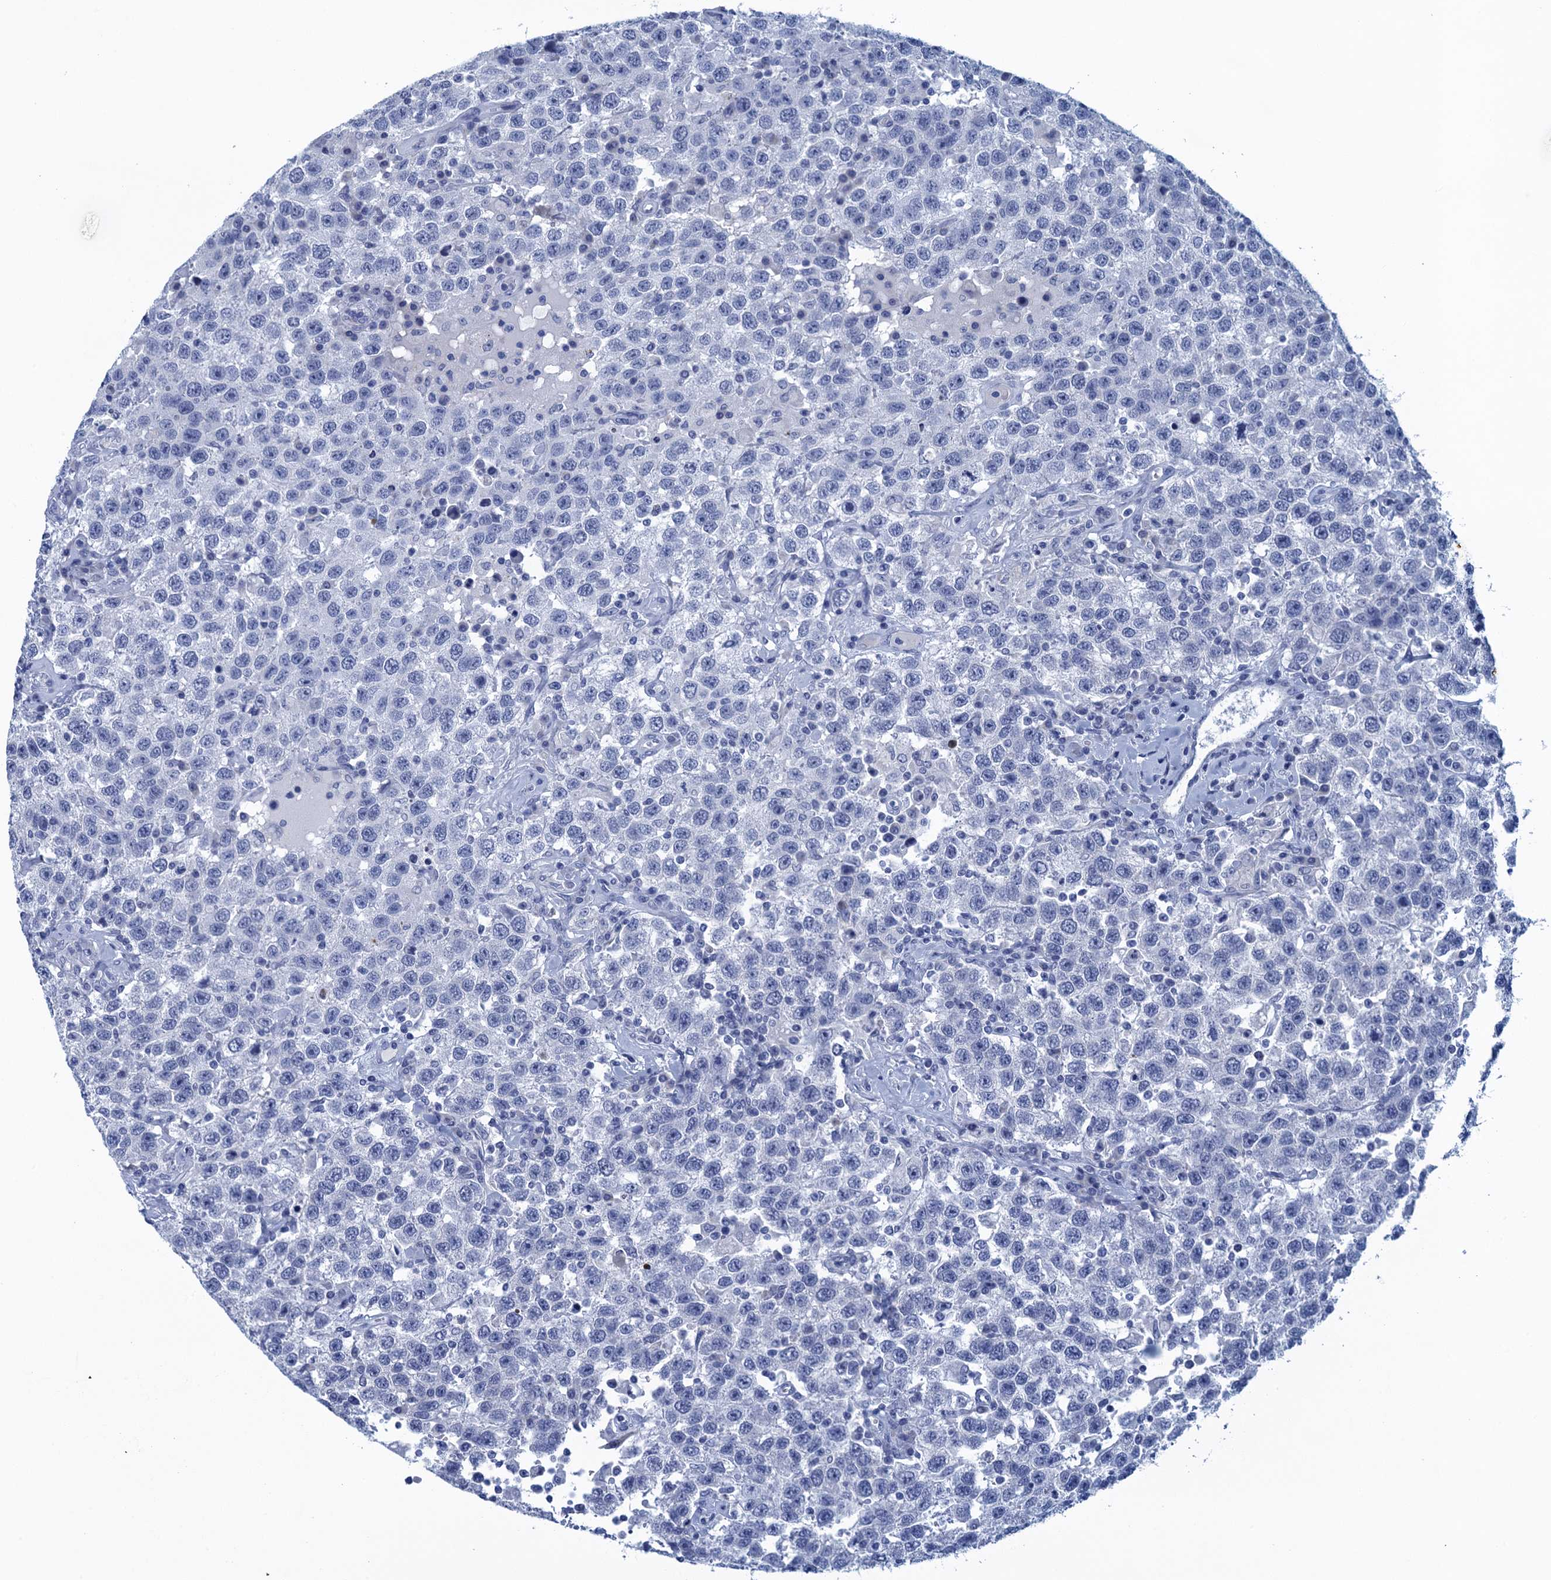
{"staining": {"intensity": "negative", "quantity": "none", "location": "none"}, "tissue": "testis cancer", "cell_type": "Tumor cells", "image_type": "cancer", "snomed": [{"axis": "morphology", "description": "Seminoma, NOS"}, {"axis": "topography", "description": "Testis"}], "caption": "A micrograph of testis seminoma stained for a protein reveals no brown staining in tumor cells.", "gene": "SCEL", "patient": {"sex": "male", "age": 41}}